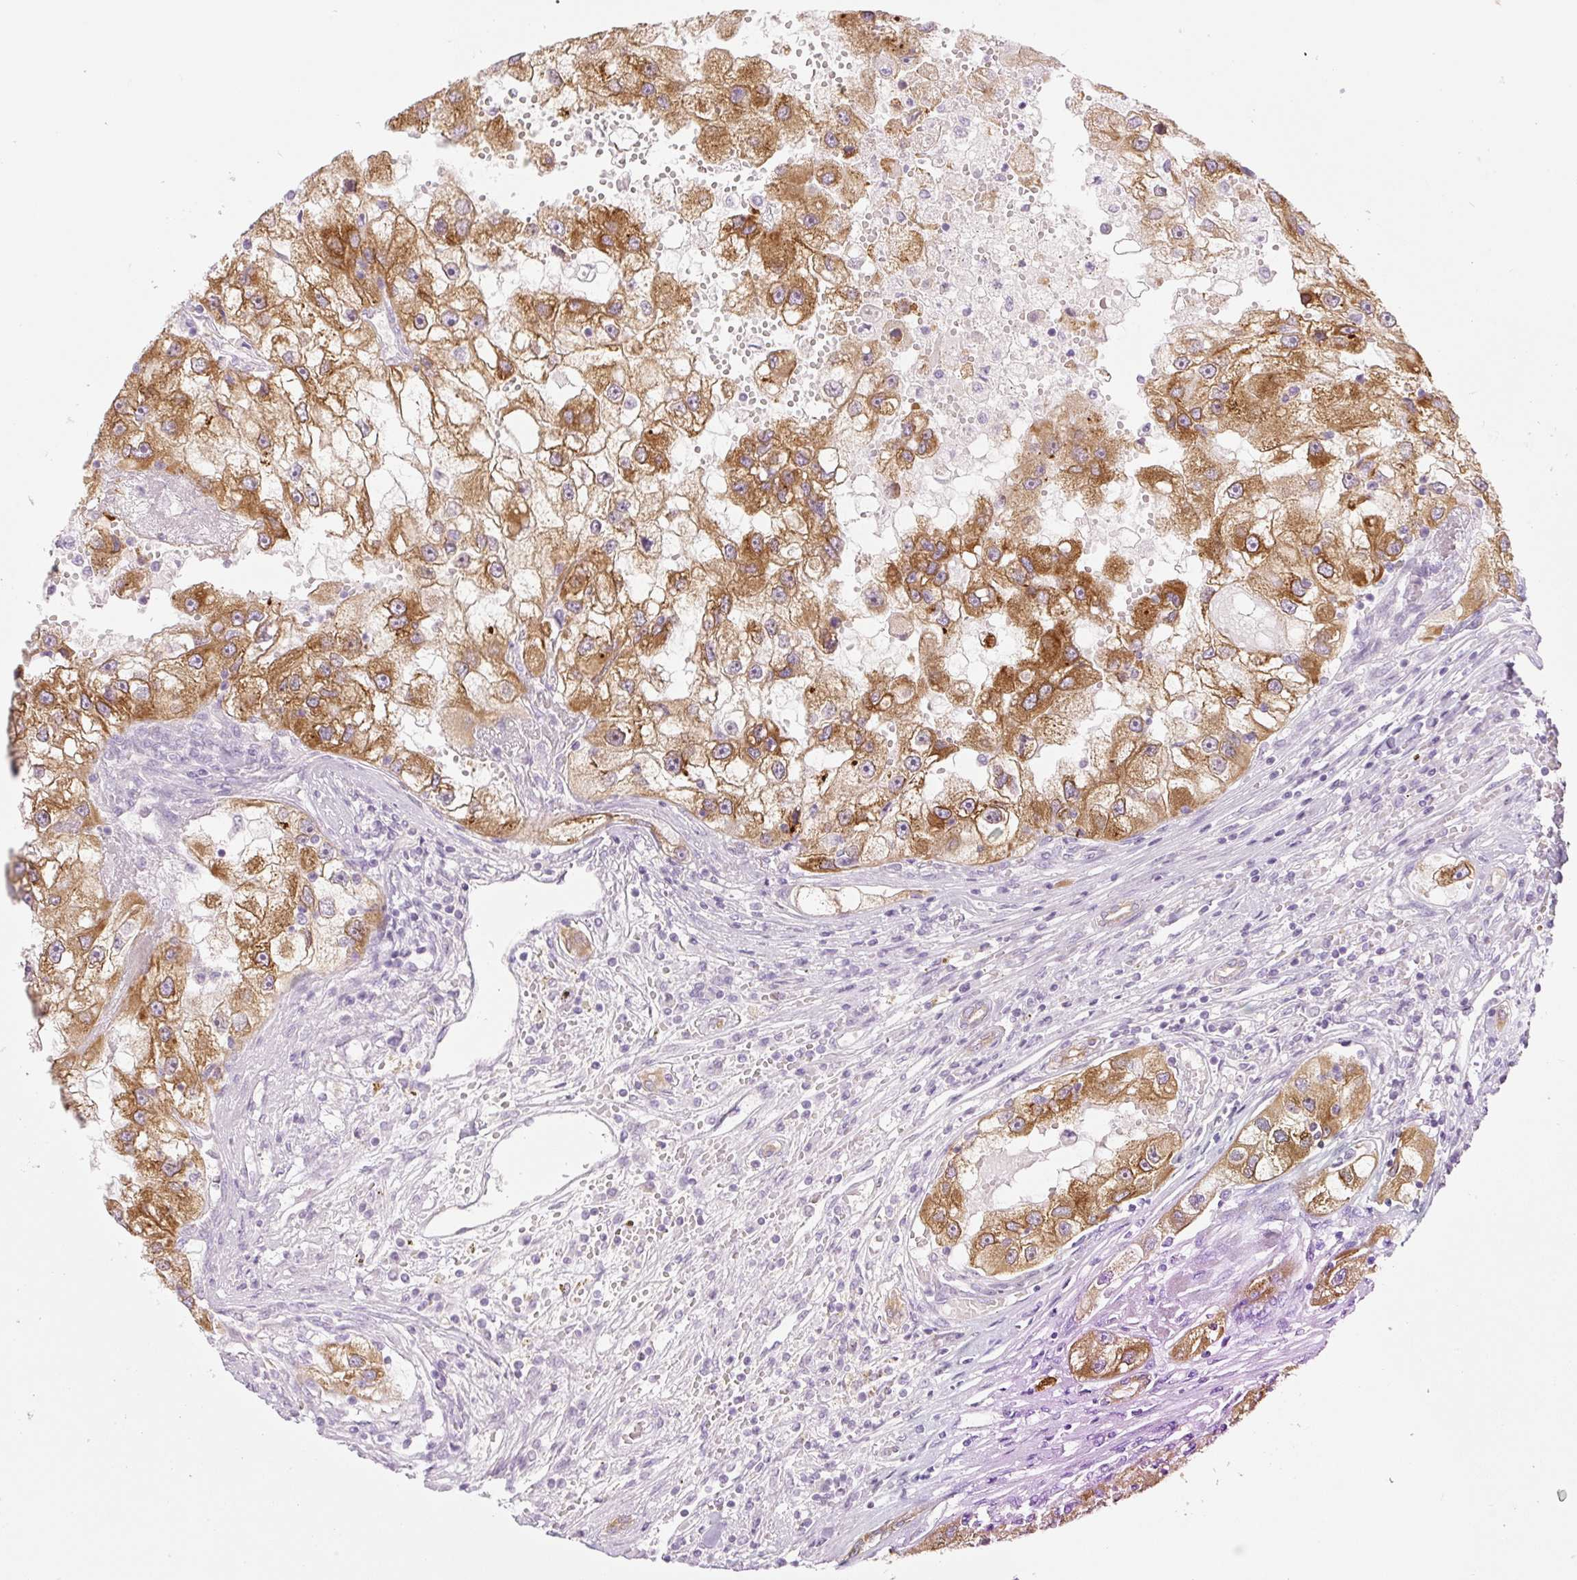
{"staining": {"intensity": "strong", "quantity": ">75%", "location": "cytoplasmic/membranous"}, "tissue": "renal cancer", "cell_type": "Tumor cells", "image_type": "cancer", "snomed": [{"axis": "morphology", "description": "Adenocarcinoma, NOS"}, {"axis": "topography", "description": "Kidney"}], "caption": "Tumor cells demonstrate high levels of strong cytoplasmic/membranous positivity in approximately >75% of cells in human adenocarcinoma (renal). The staining was performed using DAB, with brown indicating positive protein expression. Nuclei are stained blue with hematoxylin.", "gene": "MIA2", "patient": {"sex": "male", "age": 63}}